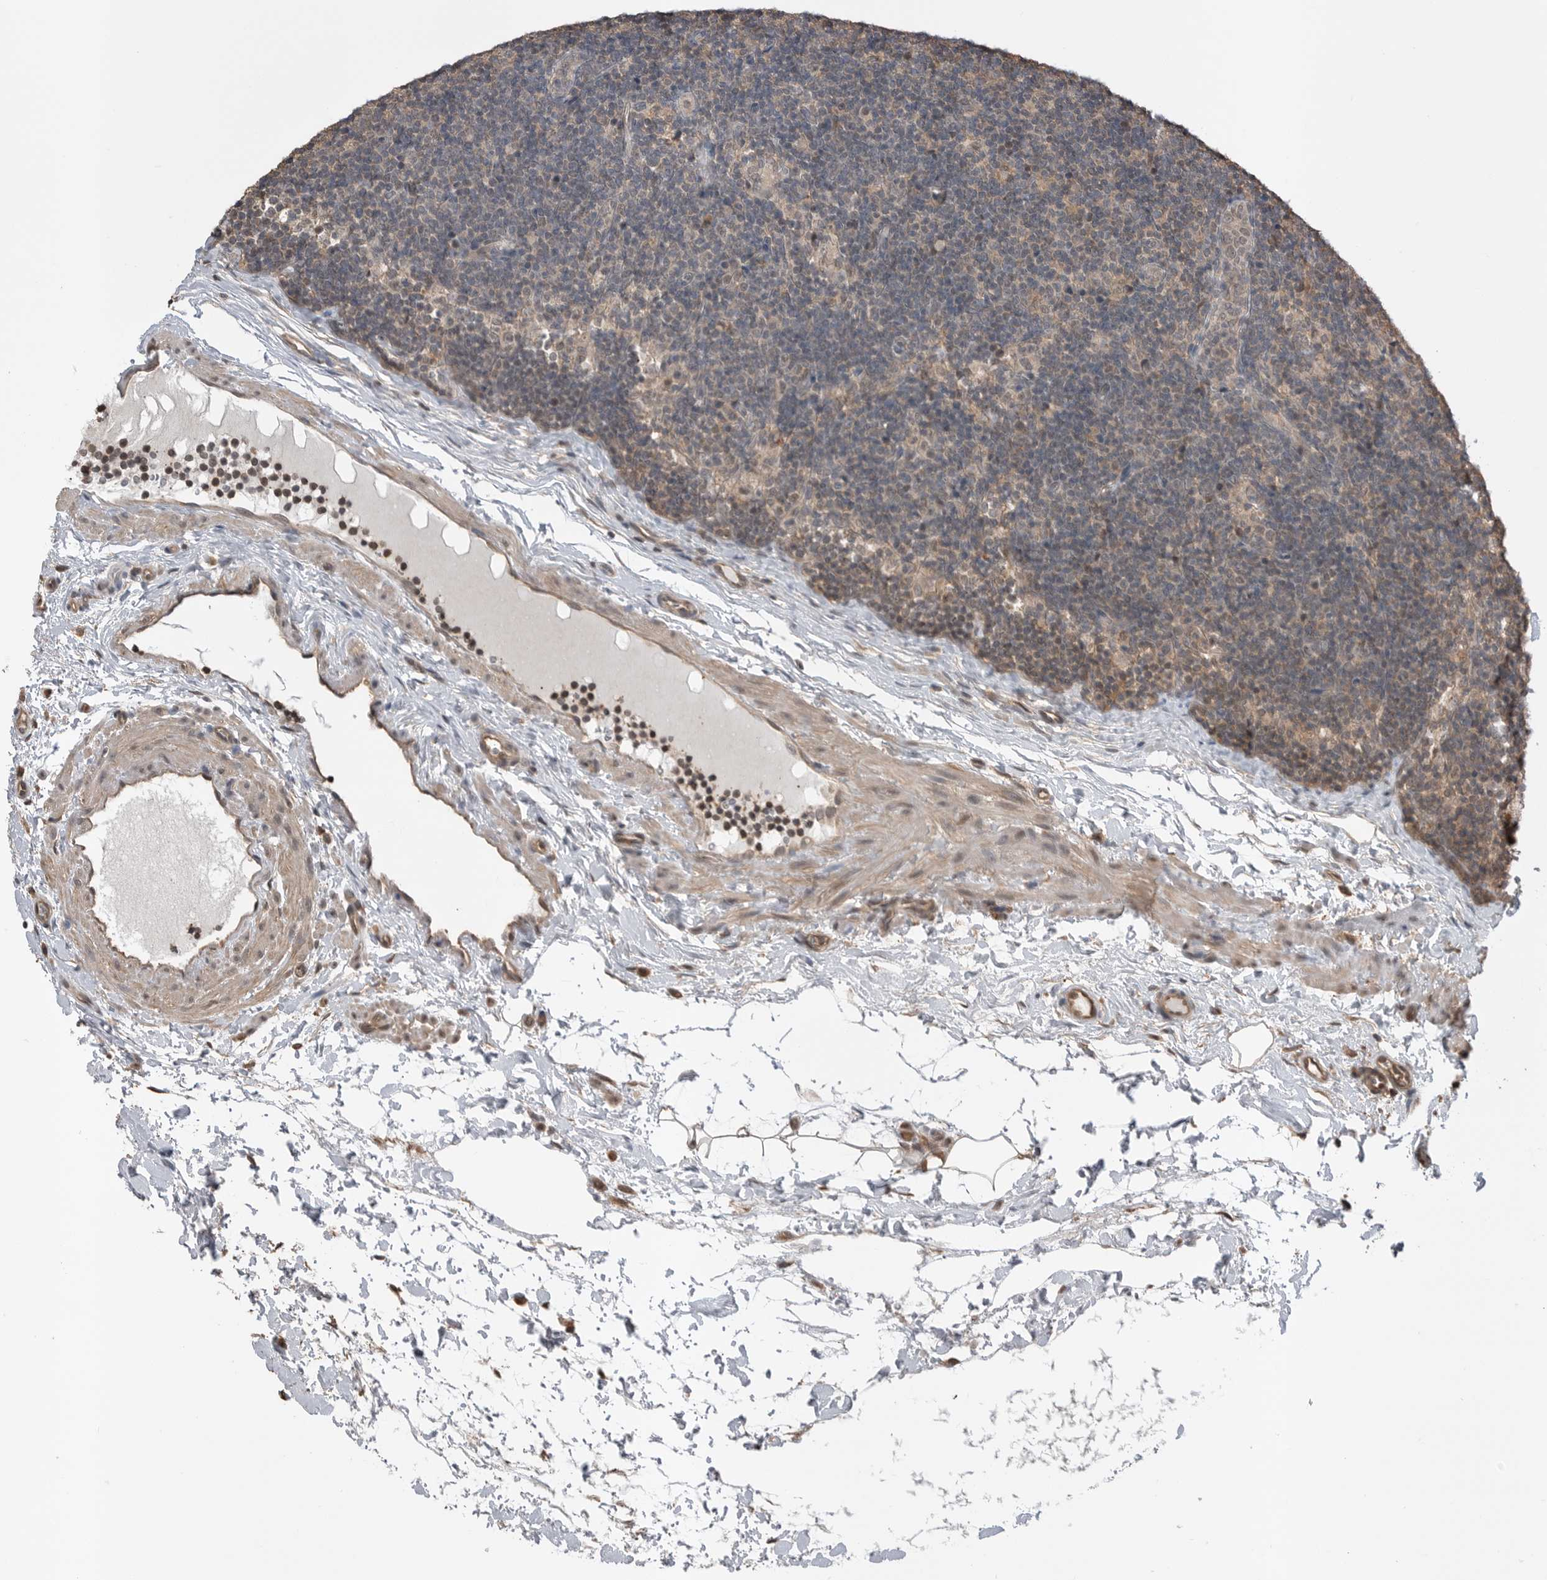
{"staining": {"intensity": "weak", "quantity": "25%-75%", "location": "cytoplasmic/membranous,nuclear"}, "tissue": "lymph node", "cell_type": "Germinal center cells", "image_type": "normal", "snomed": [{"axis": "morphology", "description": "Normal tissue, NOS"}, {"axis": "topography", "description": "Lymph node"}], "caption": "Brown immunohistochemical staining in unremarkable human lymph node demonstrates weak cytoplasmic/membranous,nuclear positivity in about 25%-75% of germinal center cells.", "gene": "PEAK1", "patient": {"sex": "female", "age": 22}}